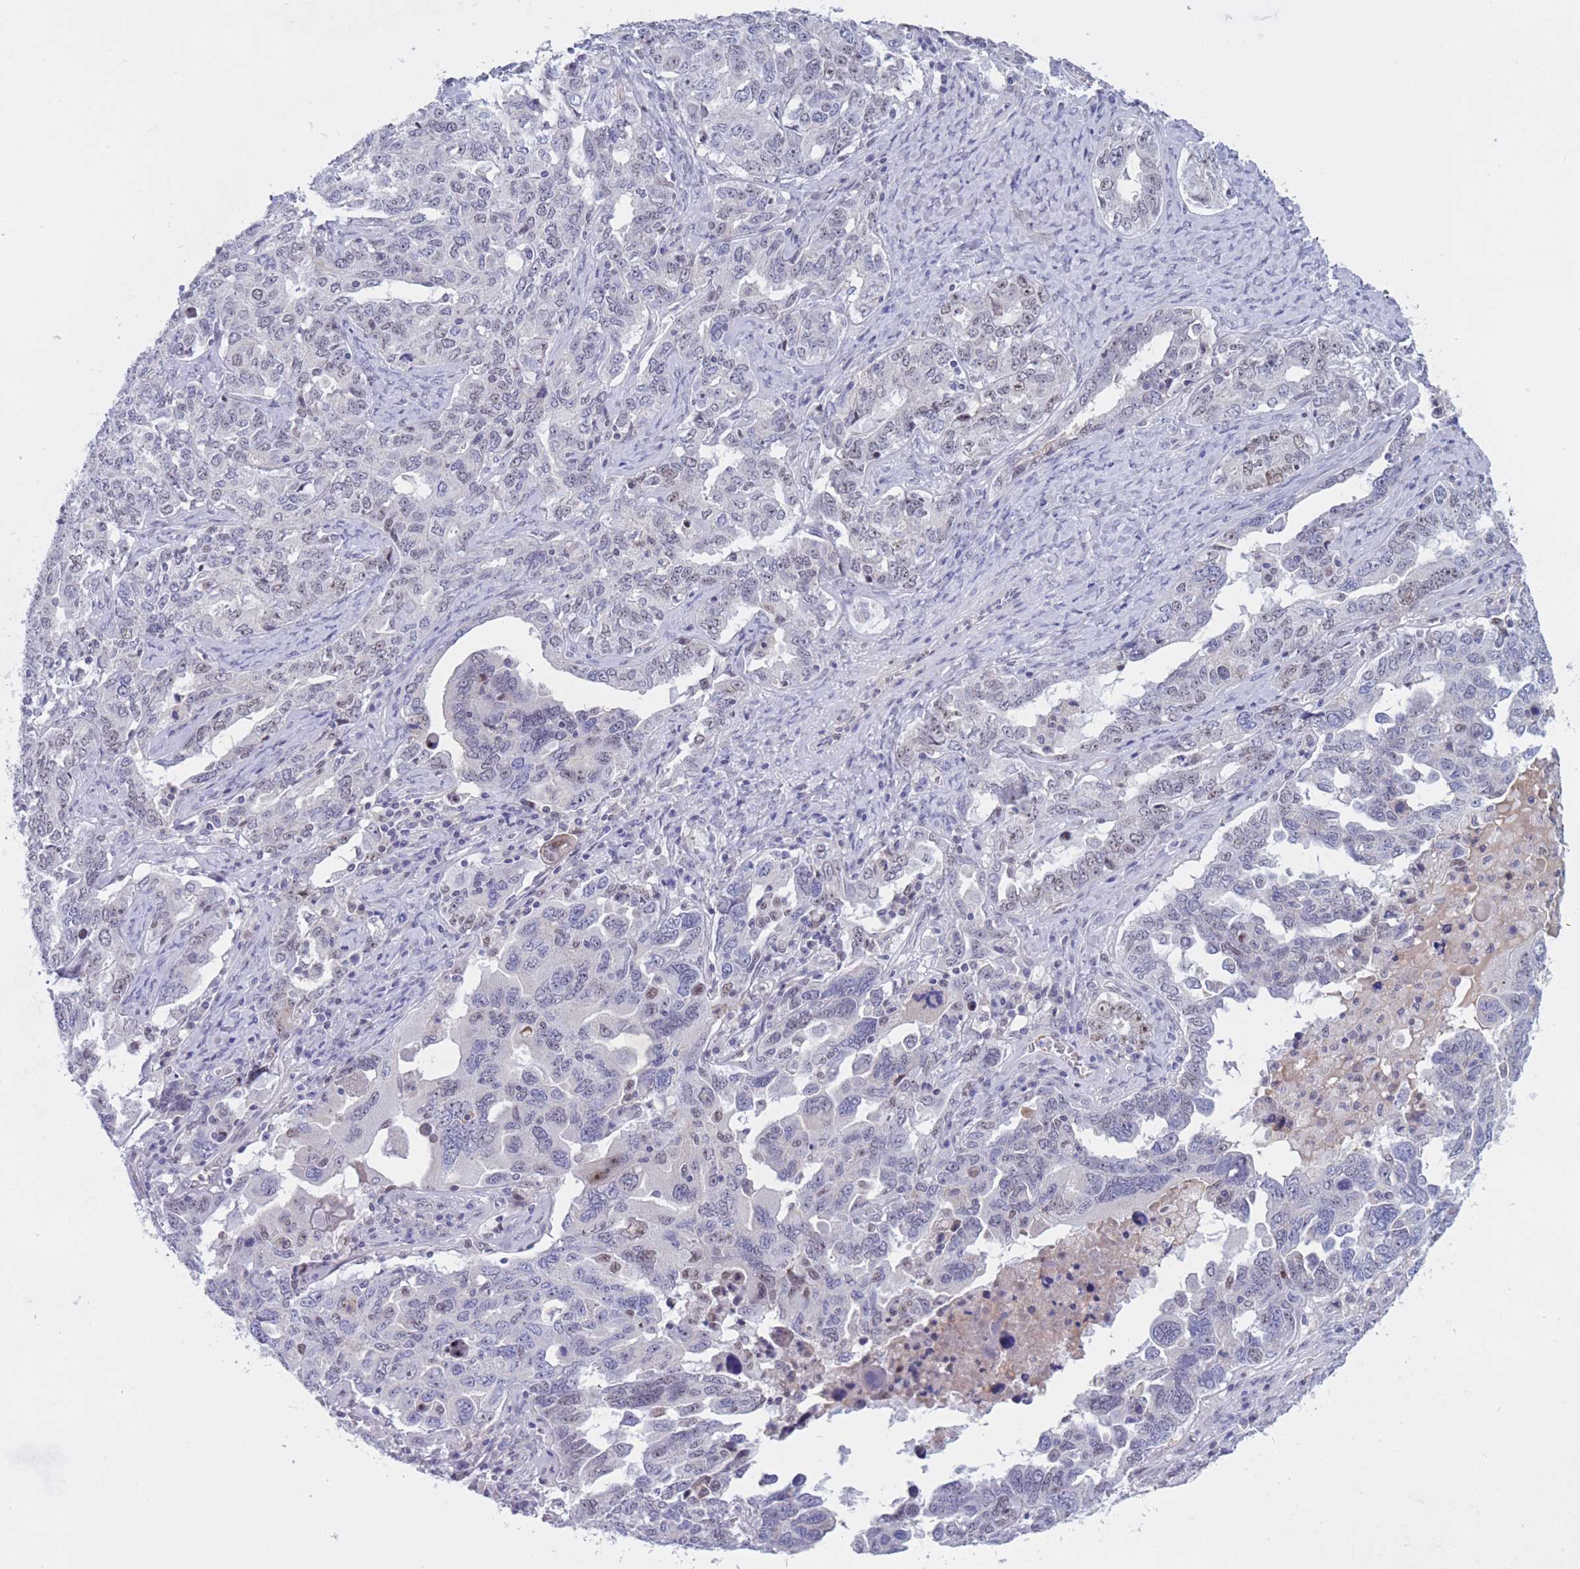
{"staining": {"intensity": "negative", "quantity": "none", "location": "none"}, "tissue": "ovarian cancer", "cell_type": "Tumor cells", "image_type": "cancer", "snomed": [{"axis": "morphology", "description": "Carcinoma, endometroid"}, {"axis": "topography", "description": "Ovary"}], "caption": "Ovarian cancer (endometroid carcinoma) was stained to show a protein in brown. There is no significant staining in tumor cells.", "gene": "BOP1", "patient": {"sex": "female", "age": 62}}